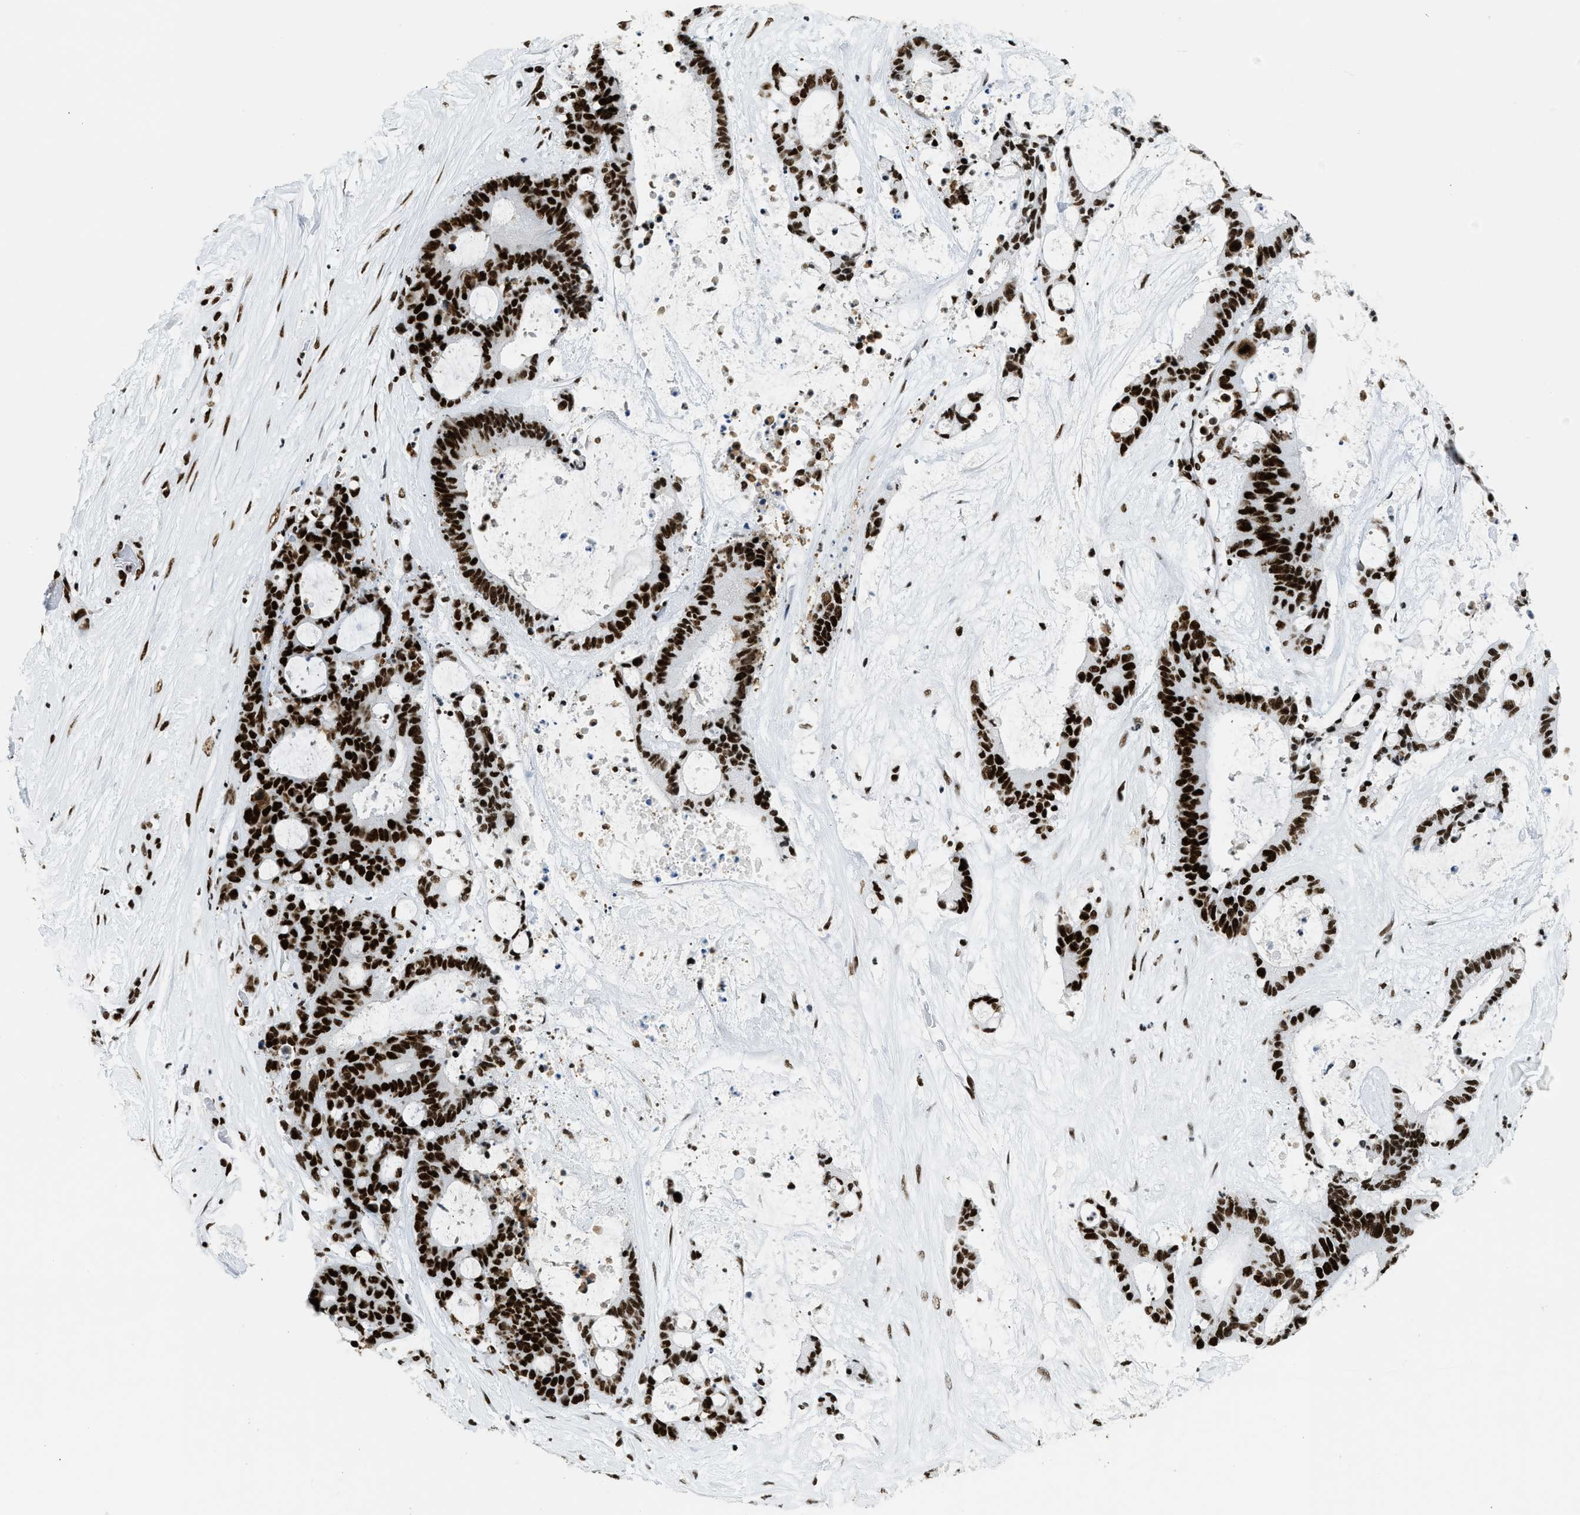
{"staining": {"intensity": "strong", "quantity": ">75%", "location": "nuclear"}, "tissue": "liver cancer", "cell_type": "Tumor cells", "image_type": "cancer", "snomed": [{"axis": "morphology", "description": "Cholangiocarcinoma"}, {"axis": "topography", "description": "Liver"}], "caption": "Human liver cholangiocarcinoma stained with a brown dye demonstrates strong nuclear positive staining in approximately >75% of tumor cells.", "gene": "PIF1", "patient": {"sex": "female", "age": 73}}